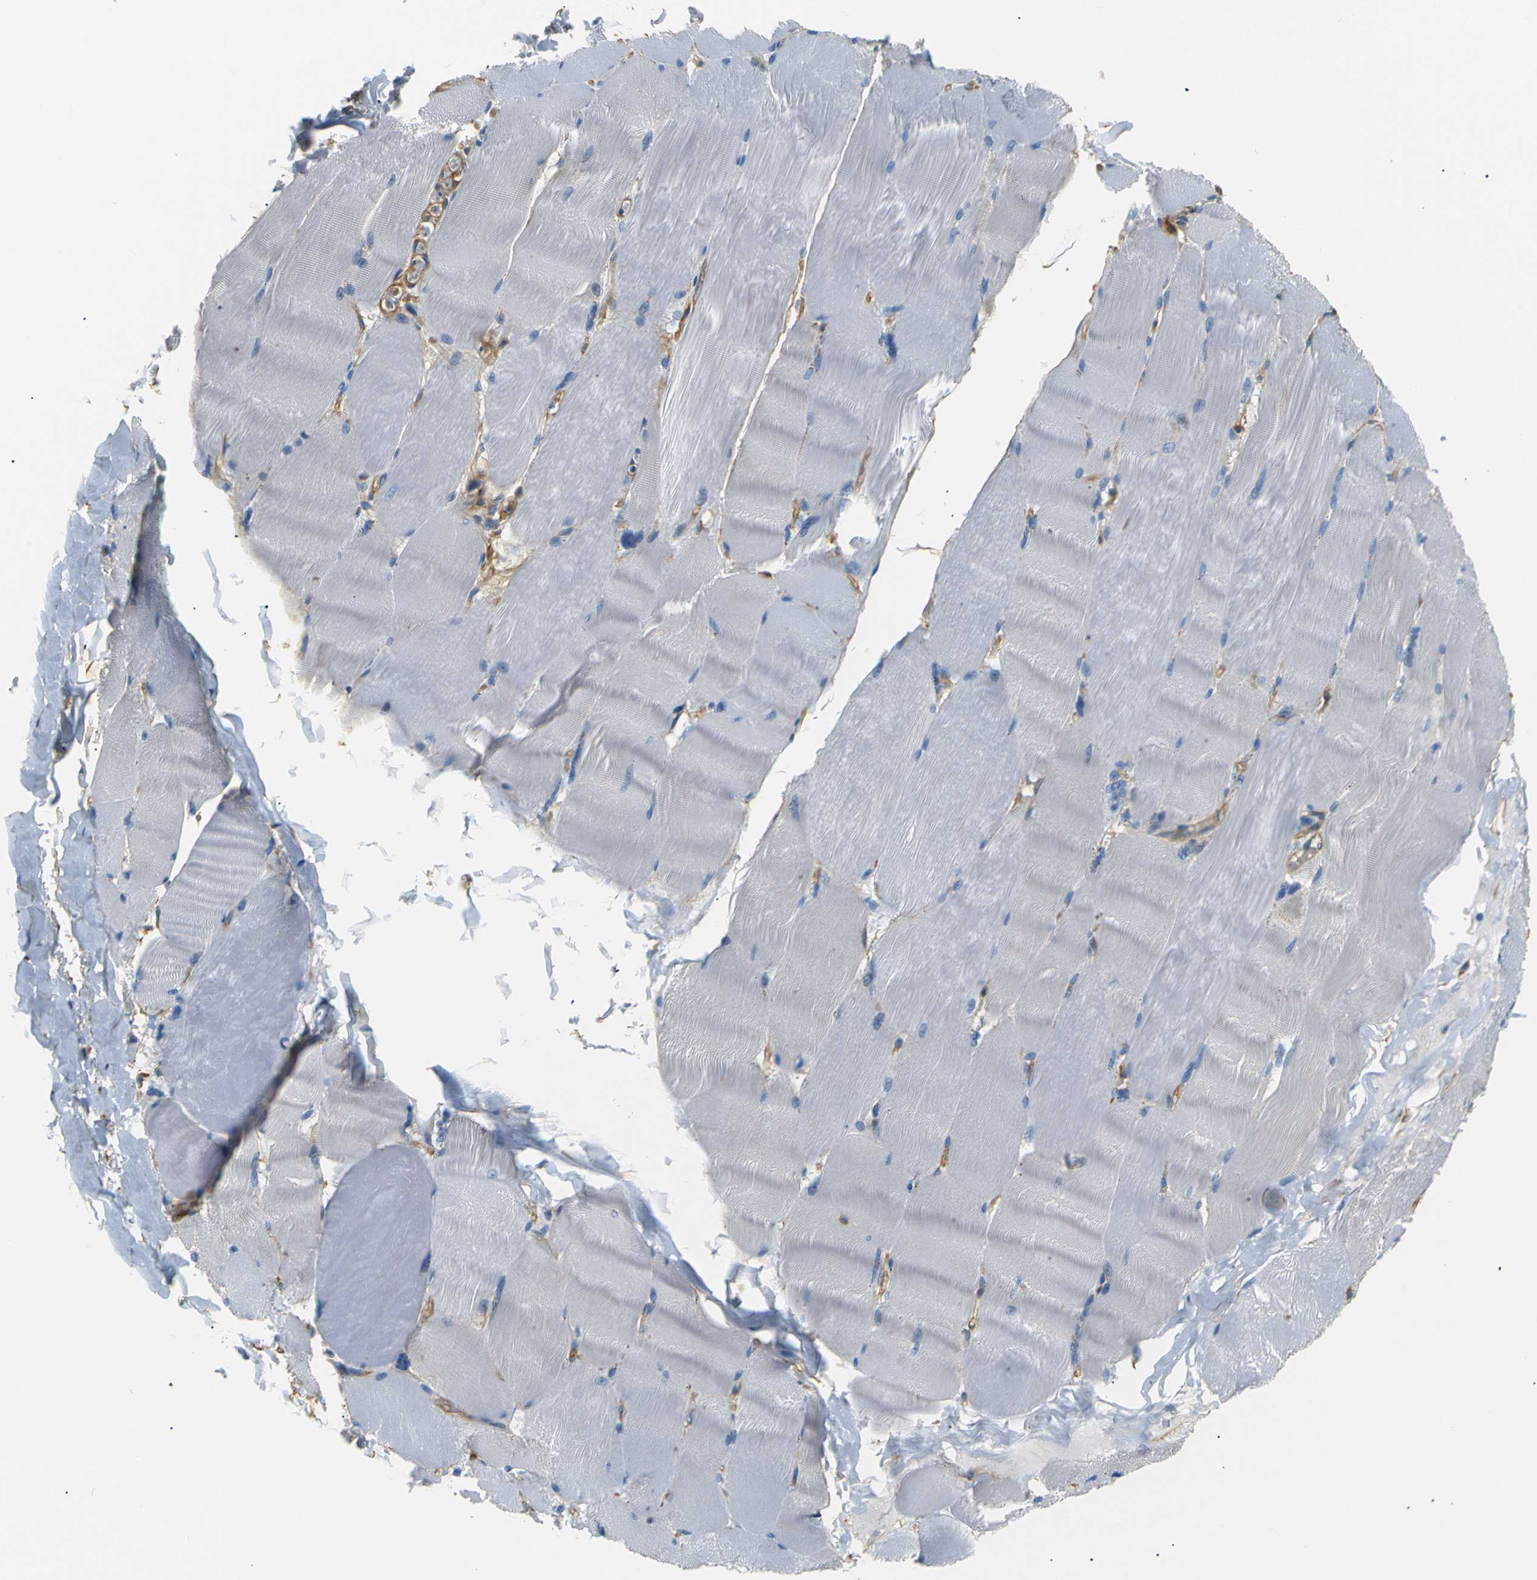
{"staining": {"intensity": "negative", "quantity": "none", "location": "none"}, "tissue": "skeletal muscle", "cell_type": "Myocytes", "image_type": "normal", "snomed": [{"axis": "morphology", "description": "Normal tissue, NOS"}, {"axis": "topography", "description": "Skin"}, {"axis": "topography", "description": "Skeletal muscle"}], "caption": "IHC micrograph of benign skeletal muscle: human skeletal muscle stained with DAB demonstrates no significant protein positivity in myocytes. (Stains: DAB (3,3'-diaminobenzidine) IHC with hematoxylin counter stain, Microscopy: brightfield microscopy at high magnification).", "gene": "SPTBN1", "patient": {"sex": "male", "age": 83}}